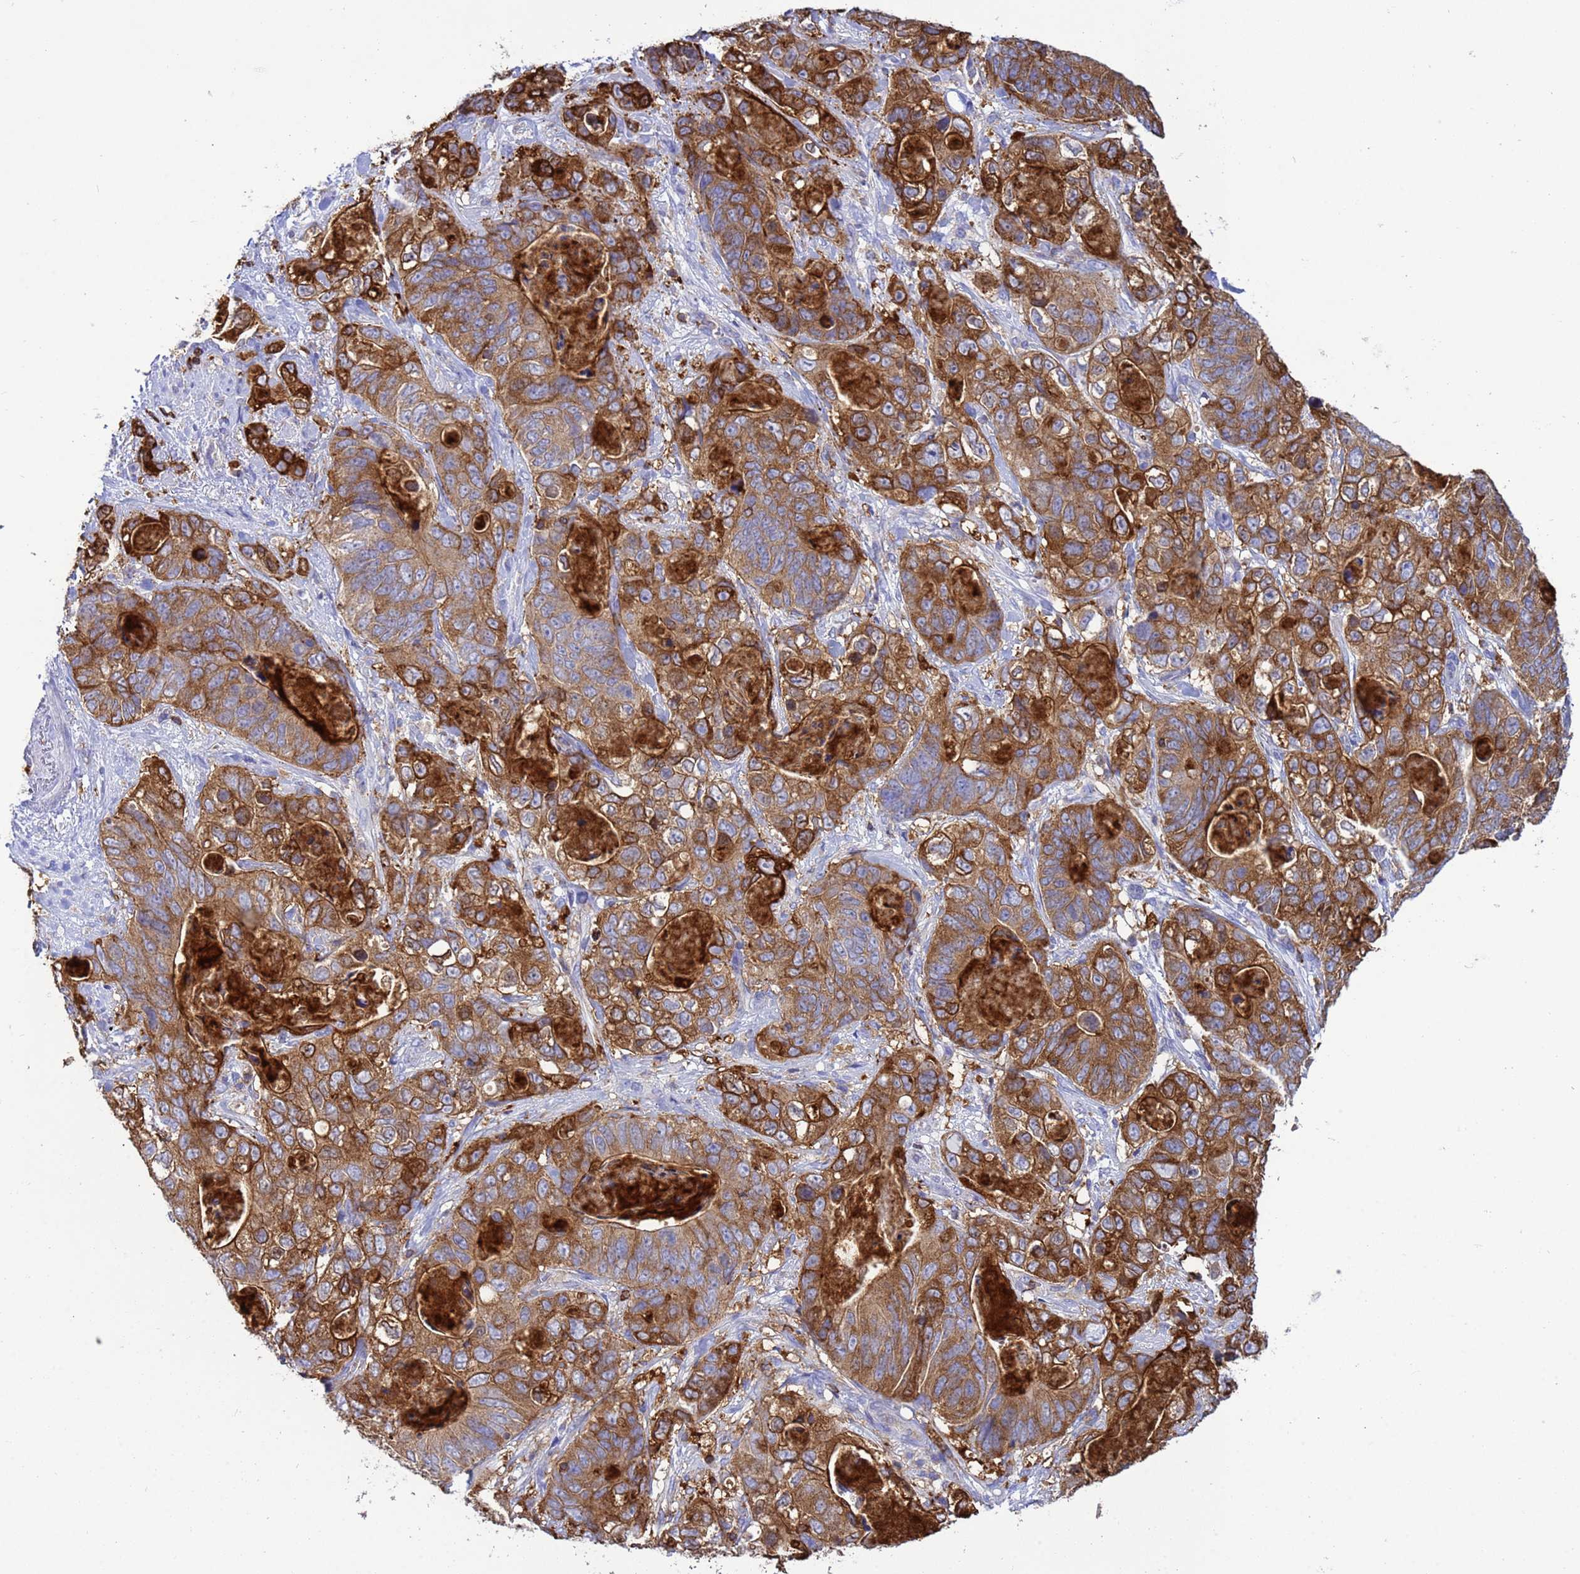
{"staining": {"intensity": "moderate", "quantity": ">75%", "location": "cytoplasmic/membranous"}, "tissue": "stomach cancer", "cell_type": "Tumor cells", "image_type": "cancer", "snomed": [{"axis": "morphology", "description": "Normal tissue, NOS"}, {"axis": "morphology", "description": "Adenocarcinoma, NOS"}, {"axis": "topography", "description": "Stomach"}], "caption": "Stomach cancer was stained to show a protein in brown. There is medium levels of moderate cytoplasmic/membranous staining in approximately >75% of tumor cells.", "gene": "EZR", "patient": {"sex": "female", "age": 89}}